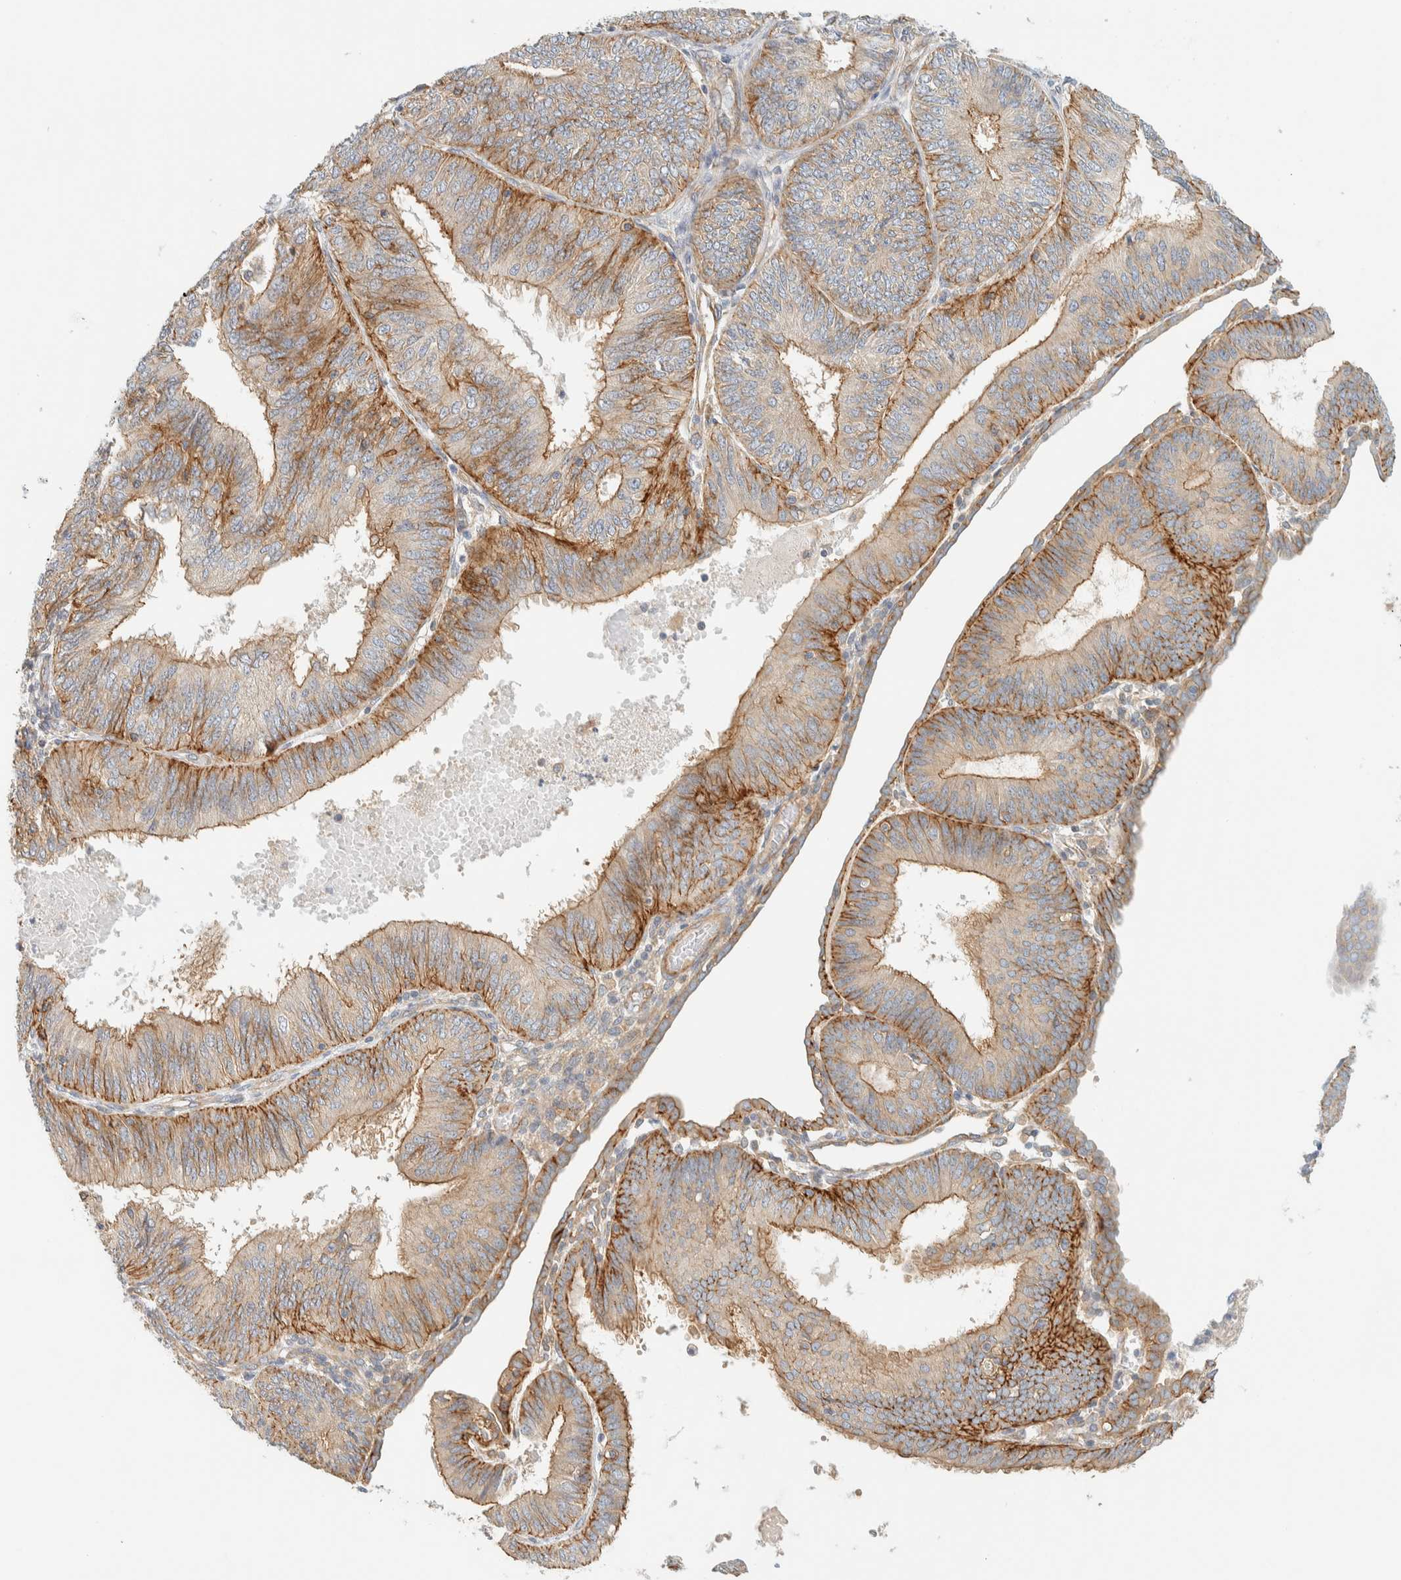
{"staining": {"intensity": "moderate", "quantity": ">75%", "location": "cytoplasmic/membranous"}, "tissue": "endometrial cancer", "cell_type": "Tumor cells", "image_type": "cancer", "snomed": [{"axis": "morphology", "description": "Adenocarcinoma, NOS"}, {"axis": "topography", "description": "Endometrium"}], "caption": "The immunohistochemical stain highlights moderate cytoplasmic/membranous positivity in tumor cells of endometrial cancer tissue.", "gene": "LIMA1", "patient": {"sex": "female", "age": 58}}